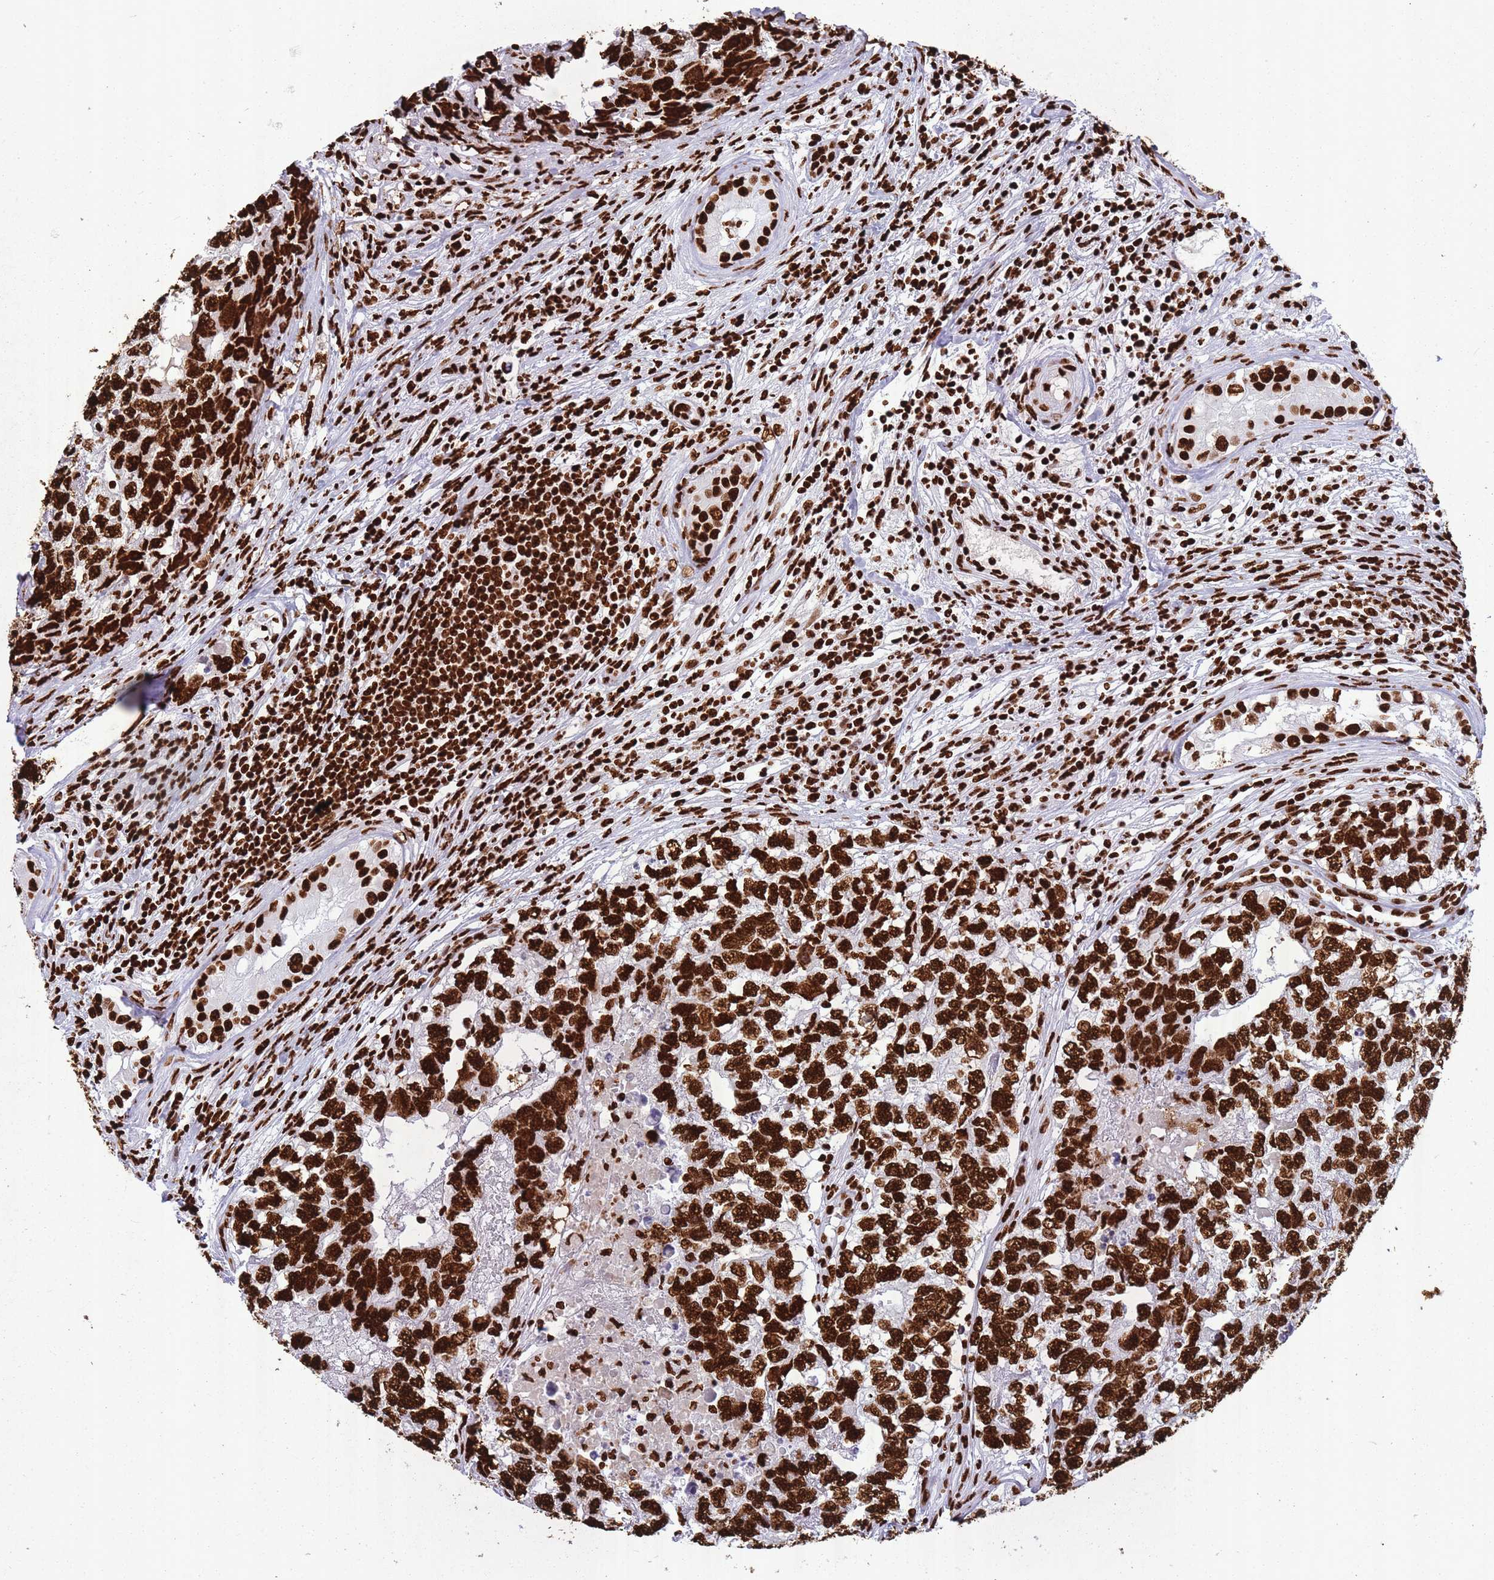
{"staining": {"intensity": "strong", "quantity": ">75%", "location": "nuclear"}, "tissue": "testis cancer", "cell_type": "Tumor cells", "image_type": "cancer", "snomed": [{"axis": "morphology", "description": "Carcinoma, Embryonal, NOS"}, {"axis": "topography", "description": "Testis"}], "caption": "Immunohistochemical staining of testis cancer (embryonal carcinoma) shows high levels of strong nuclear protein expression in about >75% of tumor cells.", "gene": "HNRNPUL1", "patient": {"sex": "male", "age": 22}}